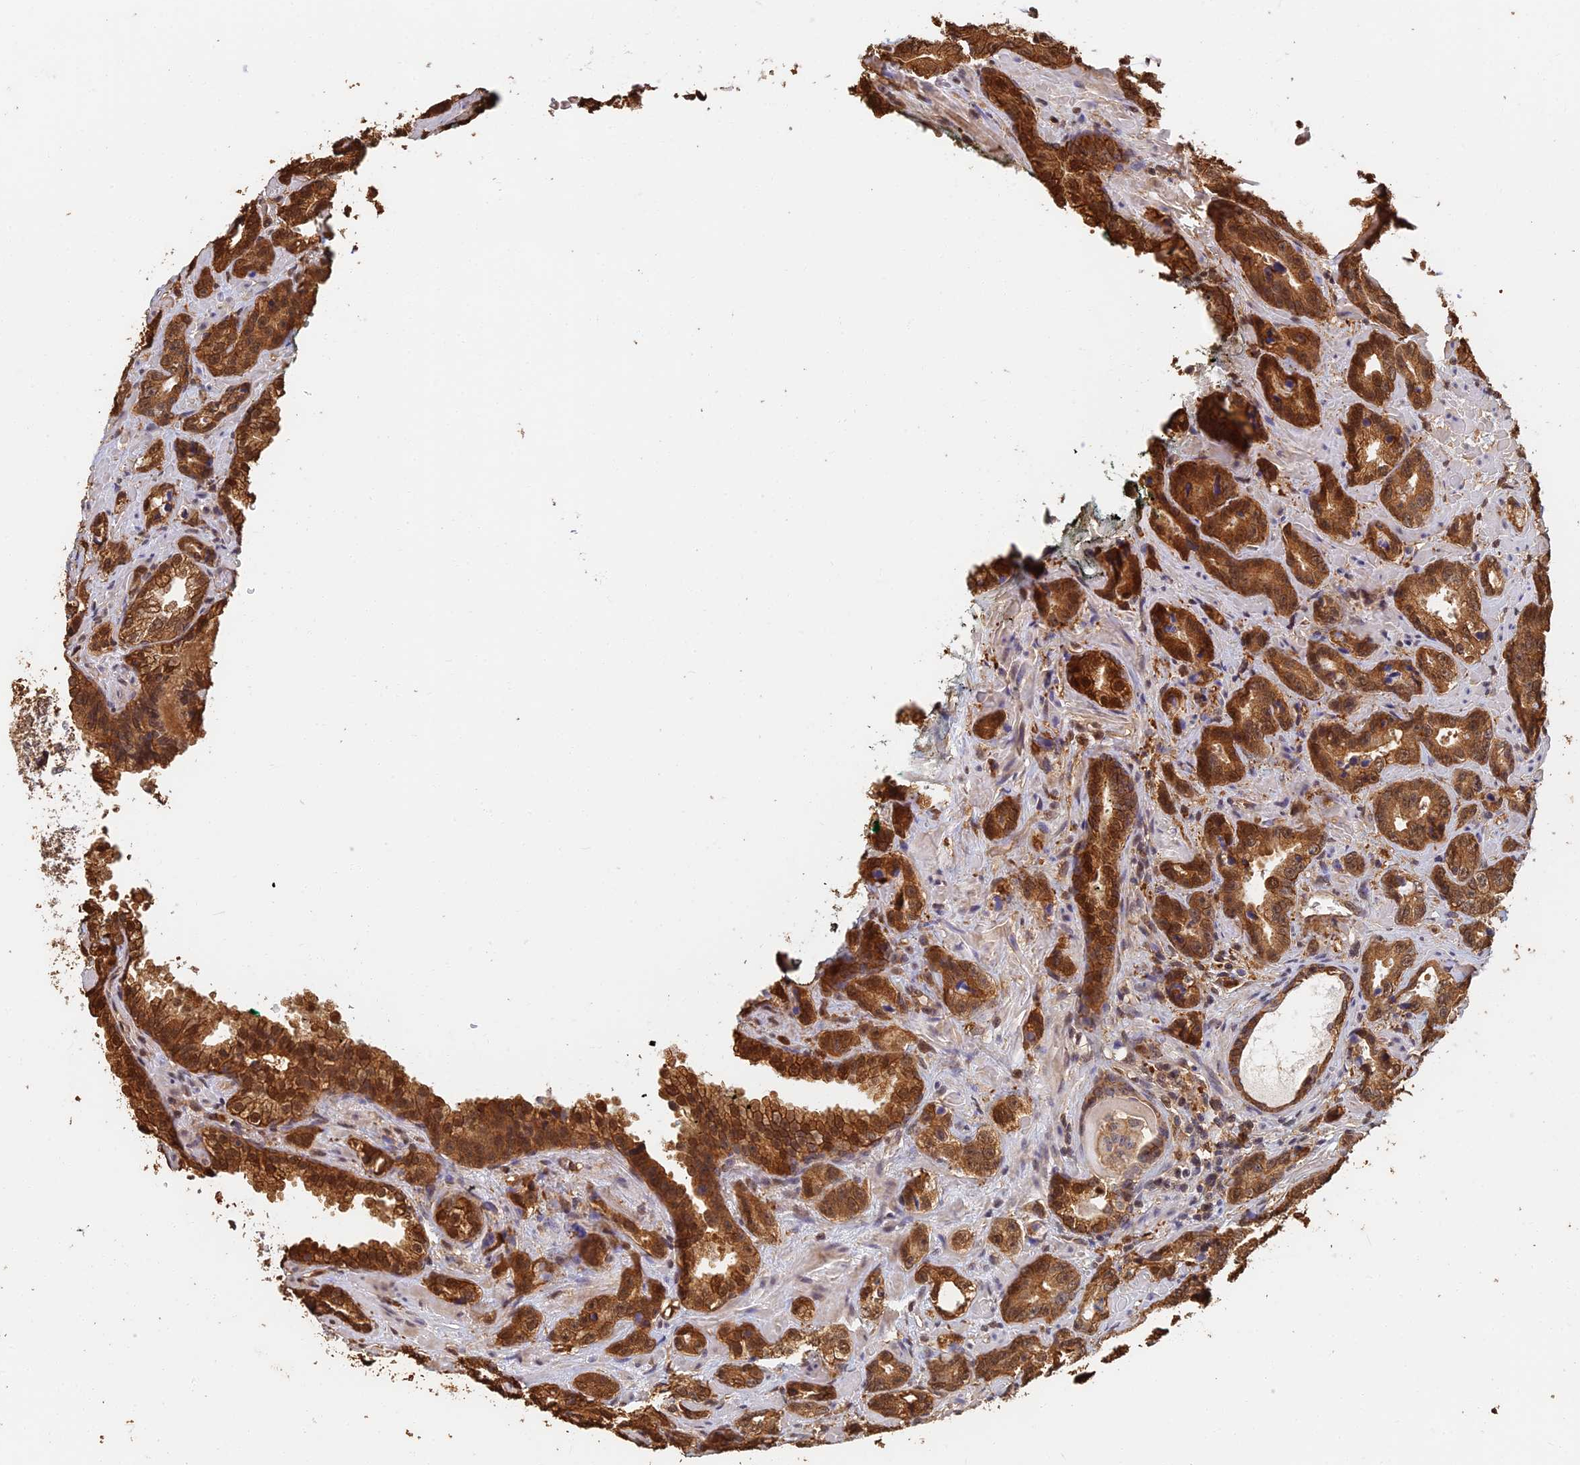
{"staining": {"intensity": "strong", "quantity": ">75%", "location": "cytoplasmic/membranous"}, "tissue": "prostate cancer", "cell_type": "Tumor cells", "image_type": "cancer", "snomed": [{"axis": "morphology", "description": "Adenocarcinoma, High grade"}, {"axis": "topography", "description": "Prostate"}], "caption": "A high-resolution photomicrograph shows immunohistochemistry staining of prostate cancer, which shows strong cytoplasmic/membranous expression in about >75% of tumor cells. The staining was performed using DAB to visualize the protein expression in brown, while the nuclei were stained in blue with hematoxylin (Magnification: 20x).", "gene": "LRRN3", "patient": {"sex": "male", "age": 62}}